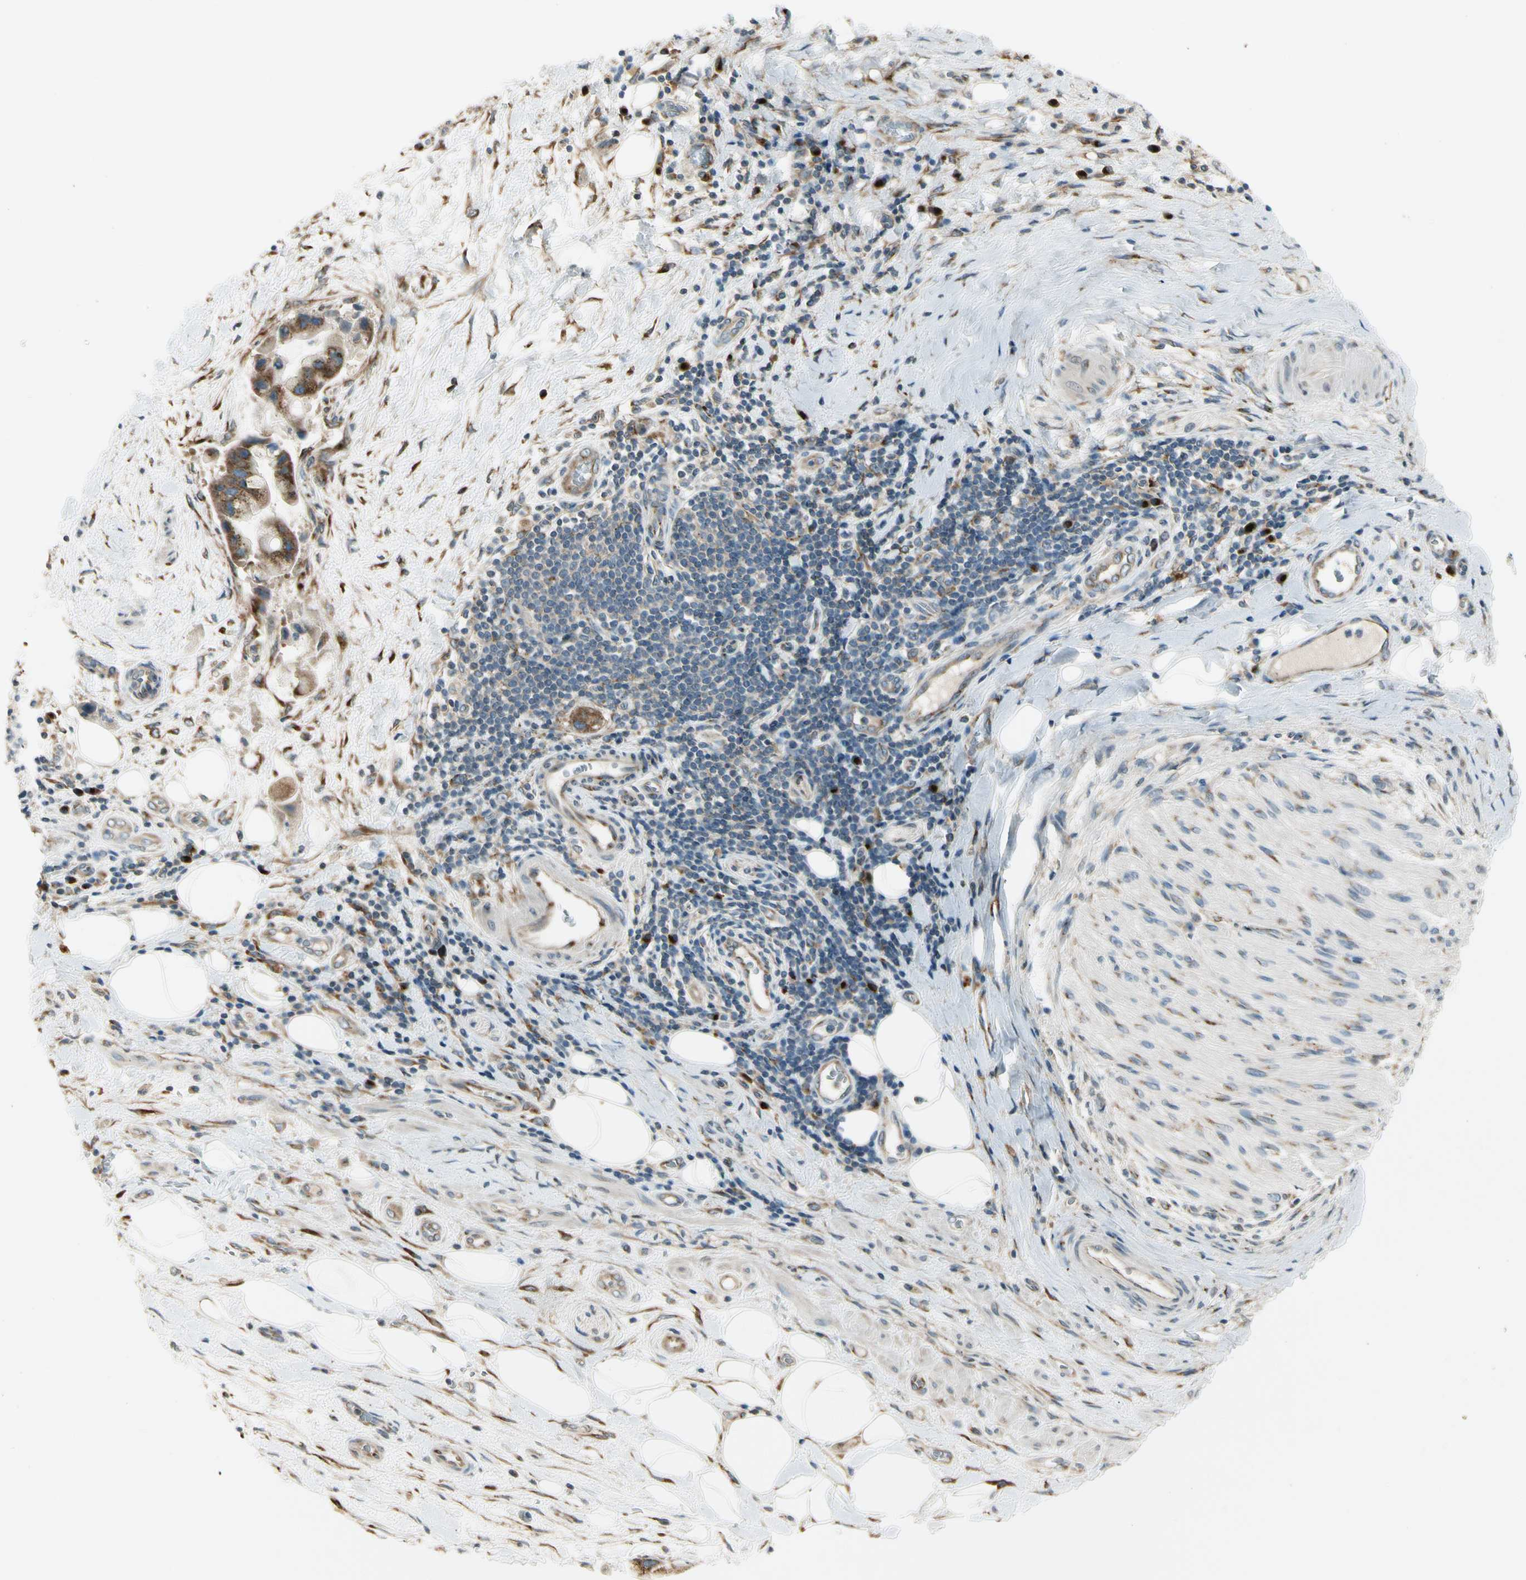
{"staining": {"intensity": "moderate", "quantity": ">75%", "location": "cytoplasmic/membranous"}, "tissue": "liver cancer", "cell_type": "Tumor cells", "image_type": "cancer", "snomed": [{"axis": "morphology", "description": "Normal tissue, NOS"}, {"axis": "morphology", "description": "Cholangiocarcinoma"}, {"axis": "topography", "description": "Liver"}, {"axis": "topography", "description": "Peripheral nerve tissue"}], "caption": "This micrograph reveals liver cholangiocarcinoma stained with IHC to label a protein in brown. The cytoplasmic/membranous of tumor cells show moderate positivity for the protein. Nuclei are counter-stained blue.", "gene": "MANSC1", "patient": {"sex": "male", "age": 50}}